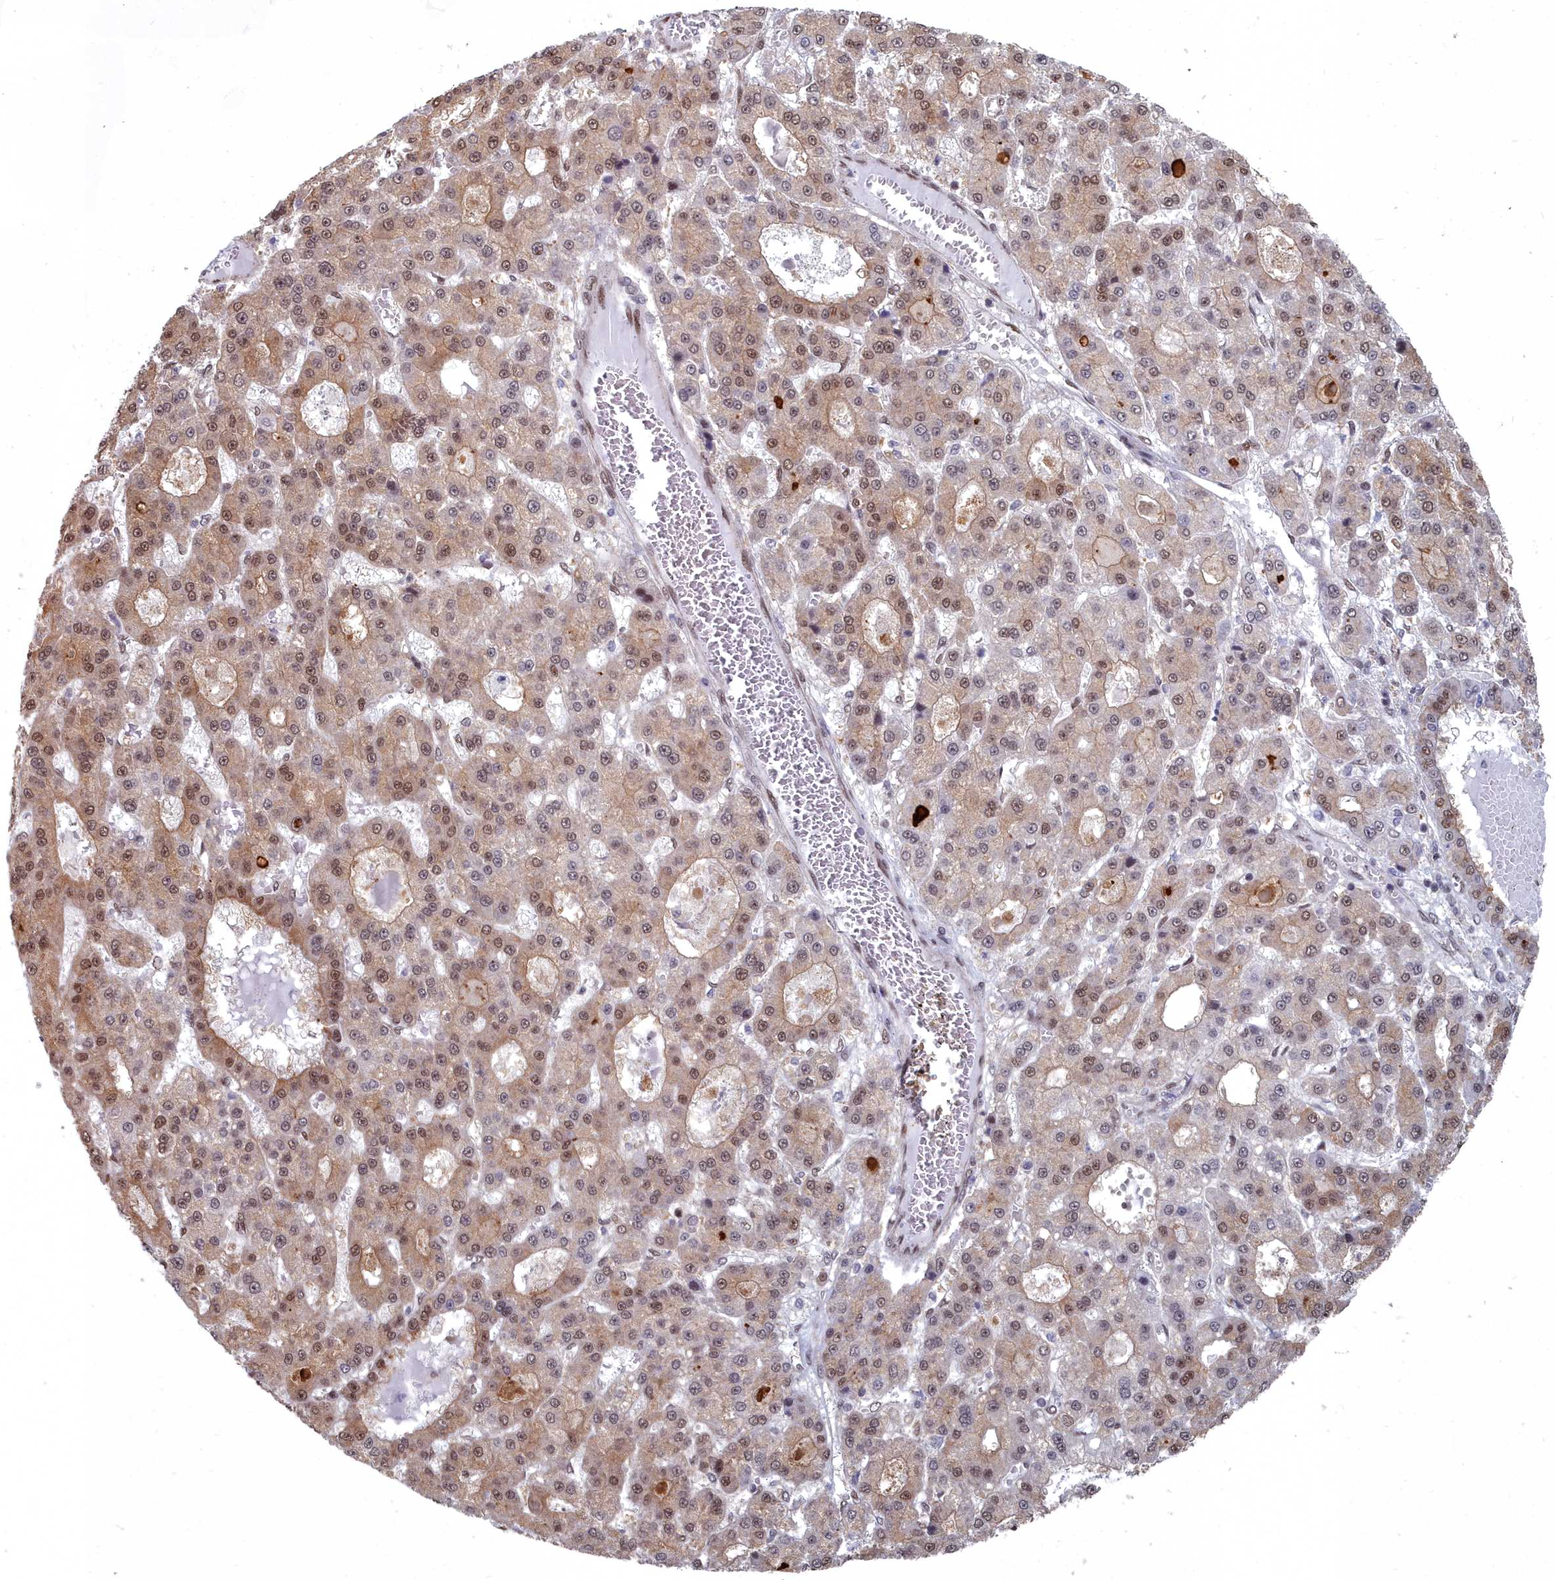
{"staining": {"intensity": "moderate", "quantity": "25%-75%", "location": "cytoplasmic/membranous,nuclear"}, "tissue": "liver cancer", "cell_type": "Tumor cells", "image_type": "cancer", "snomed": [{"axis": "morphology", "description": "Carcinoma, Hepatocellular, NOS"}, {"axis": "topography", "description": "Liver"}], "caption": "Immunohistochemistry (DAB) staining of liver cancer (hepatocellular carcinoma) shows moderate cytoplasmic/membranous and nuclear protein expression in approximately 25%-75% of tumor cells. The protein is stained brown, and the nuclei are stained in blue (DAB (3,3'-diaminobenzidine) IHC with brightfield microscopy, high magnification).", "gene": "RPS27A", "patient": {"sex": "male", "age": 70}}